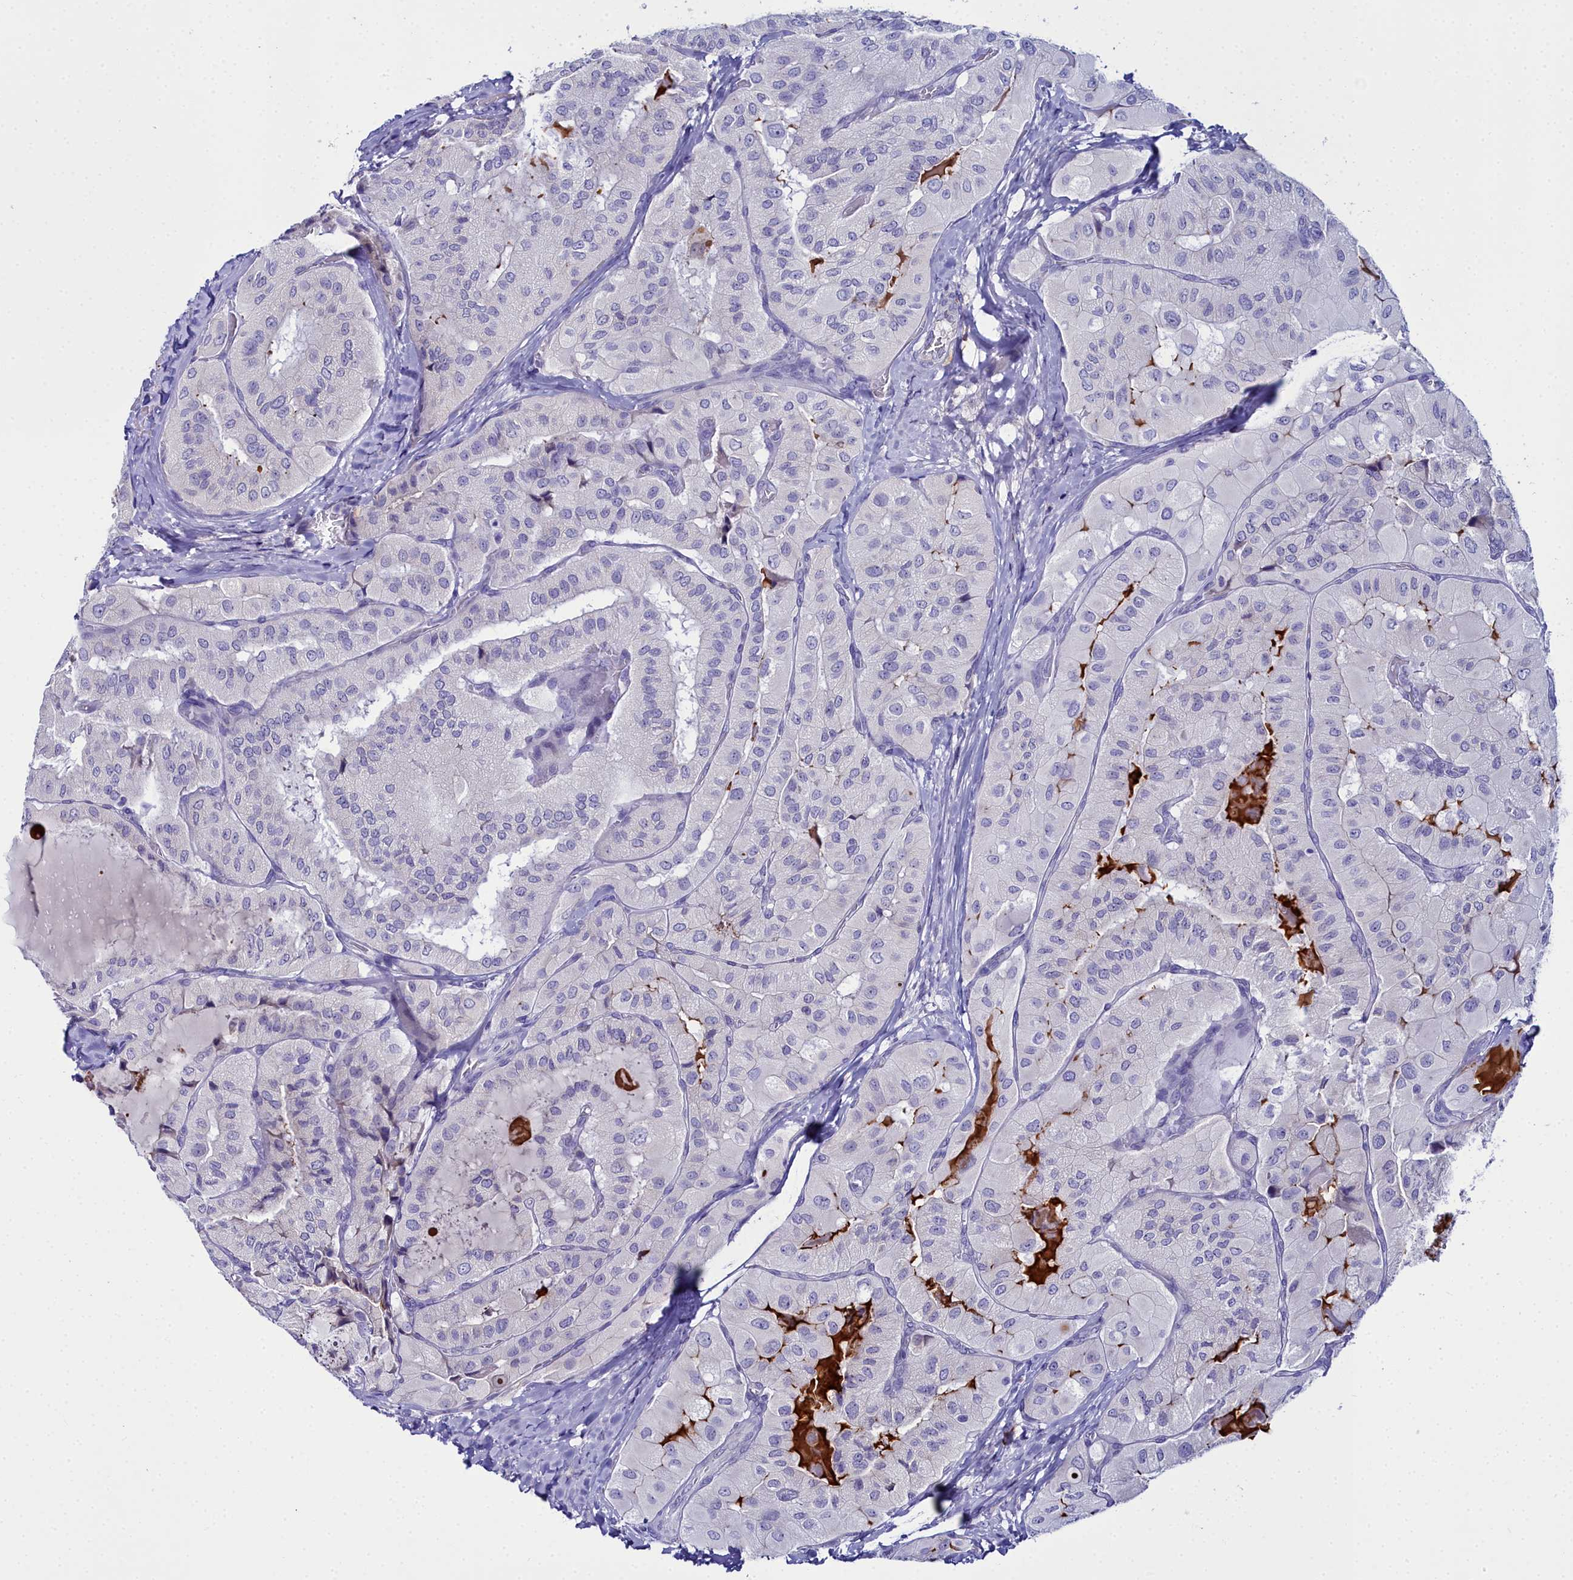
{"staining": {"intensity": "negative", "quantity": "none", "location": "none"}, "tissue": "thyroid cancer", "cell_type": "Tumor cells", "image_type": "cancer", "snomed": [{"axis": "morphology", "description": "Normal tissue, NOS"}, {"axis": "morphology", "description": "Papillary adenocarcinoma, NOS"}, {"axis": "topography", "description": "Thyroid gland"}], "caption": "Immunohistochemistry of thyroid cancer displays no staining in tumor cells. The staining was performed using DAB to visualize the protein expression in brown, while the nuclei were stained in blue with hematoxylin (Magnification: 20x).", "gene": "ELAPOR2", "patient": {"sex": "female", "age": 59}}